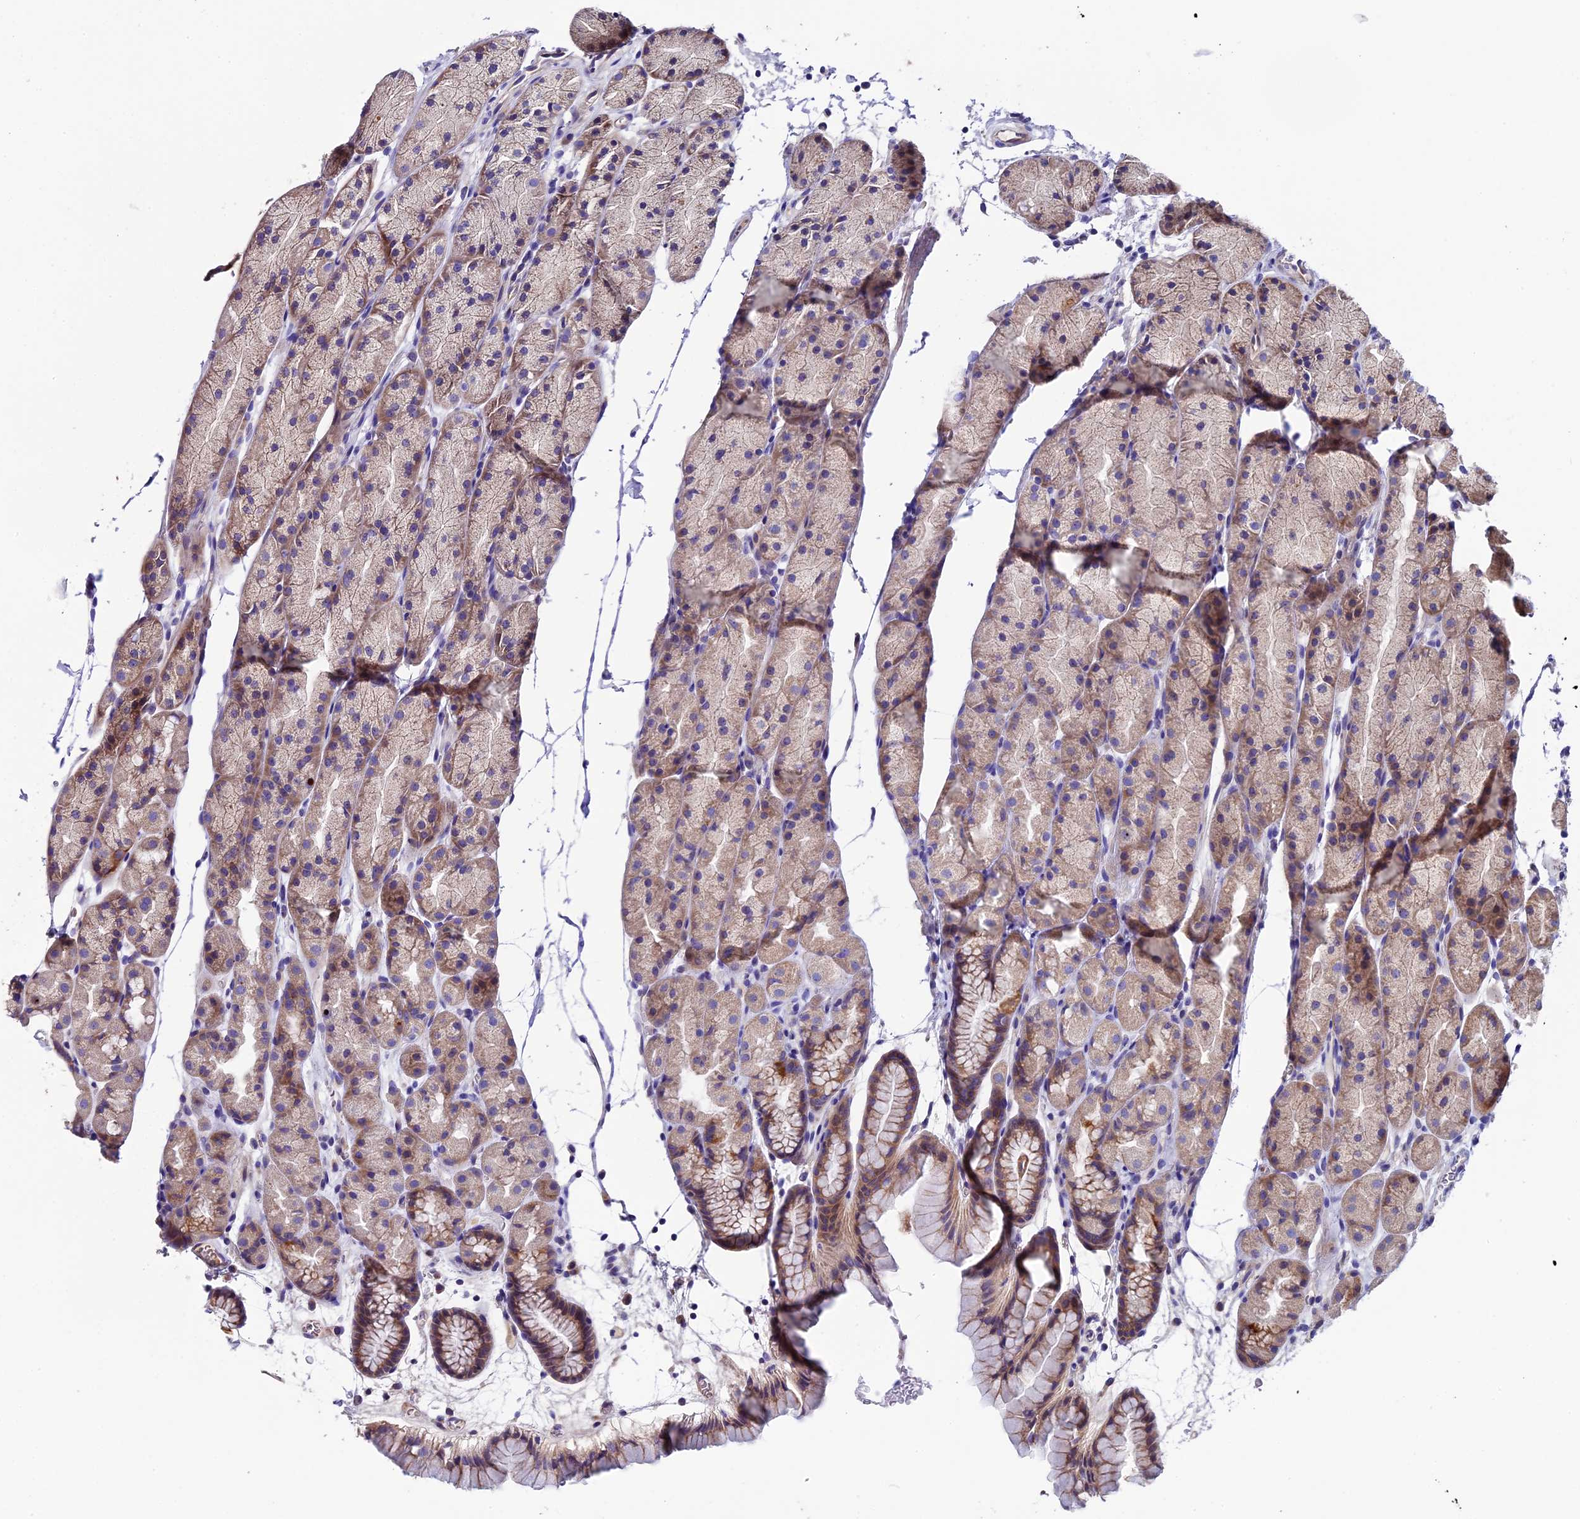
{"staining": {"intensity": "moderate", "quantity": ">75%", "location": "cytoplasmic/membranous"}, "tissue": "stomach", "cell_type": "Glandular cells", "image_type": "normal", "snomed": [{"axis": "morphology", "description": "Normal tissue, NOS"}, {"axis": "topography", "description": "Stomach, upper"}, {"axis": "topography", "description": "Stomach"}], "caption": "Stomach stained with a brown dye shows moderate cytoplasmic/membranous positive staining in approximately >75% of glandular cells.", "gene": "PIGU", "patient": {"sex": "male", "age": 47}}